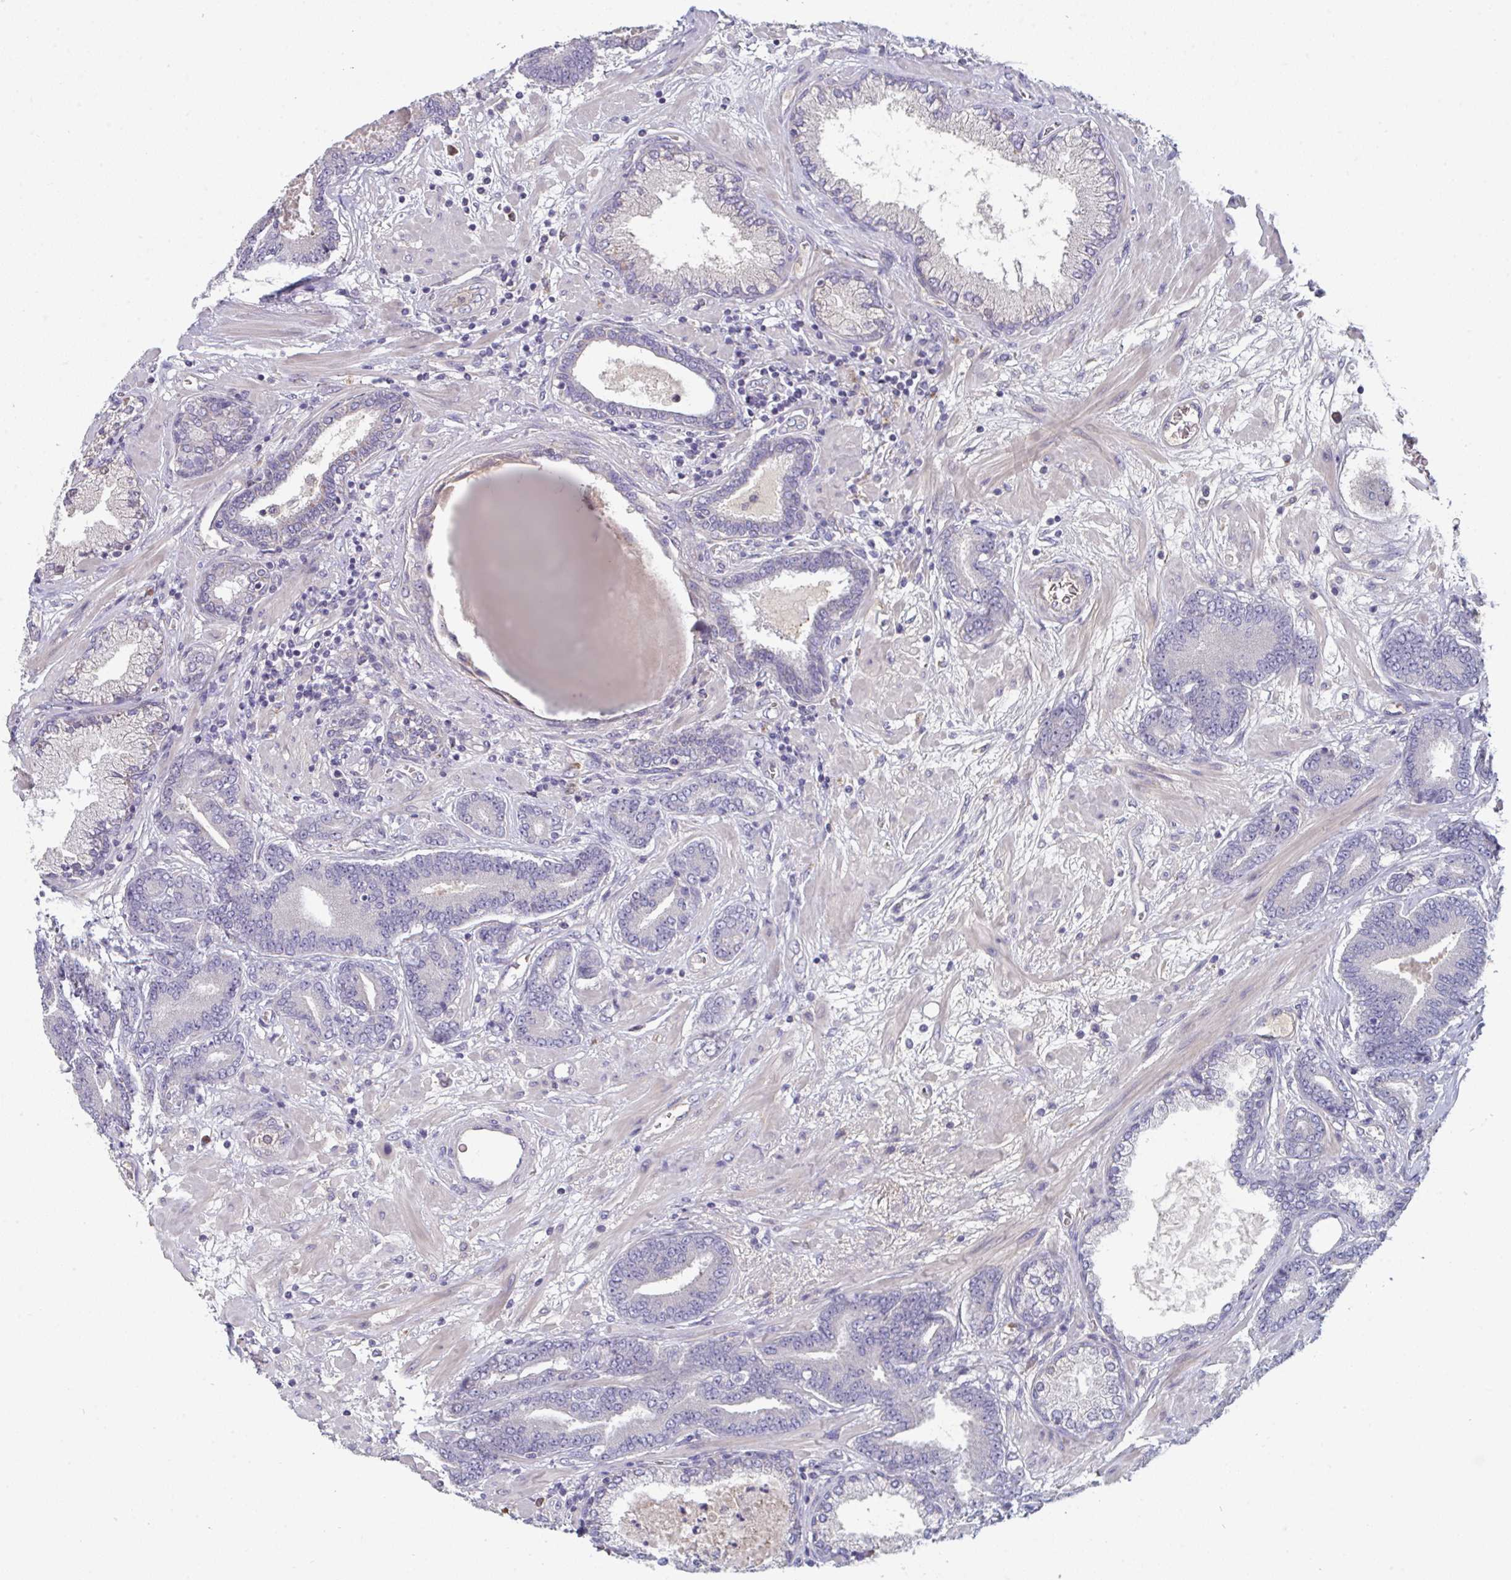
{"staining": {"intensity": "negative", "quantity": "none", "location": "none"}, "tissue": "prostate cancer", "cell_type": "Tumor cells", "image_type": "cancer", "snomed": [{"axis": "morphology", "description": "Adenocarcinoma, High grade"}, {"axis": "topography", "description": "Prostate"}], "caption": "An image of prostate cancer stained for a protein shows no brown staining in tumor cells.", "gene": "HGFAC", "patient": {"sex": "male", "age": 62}}